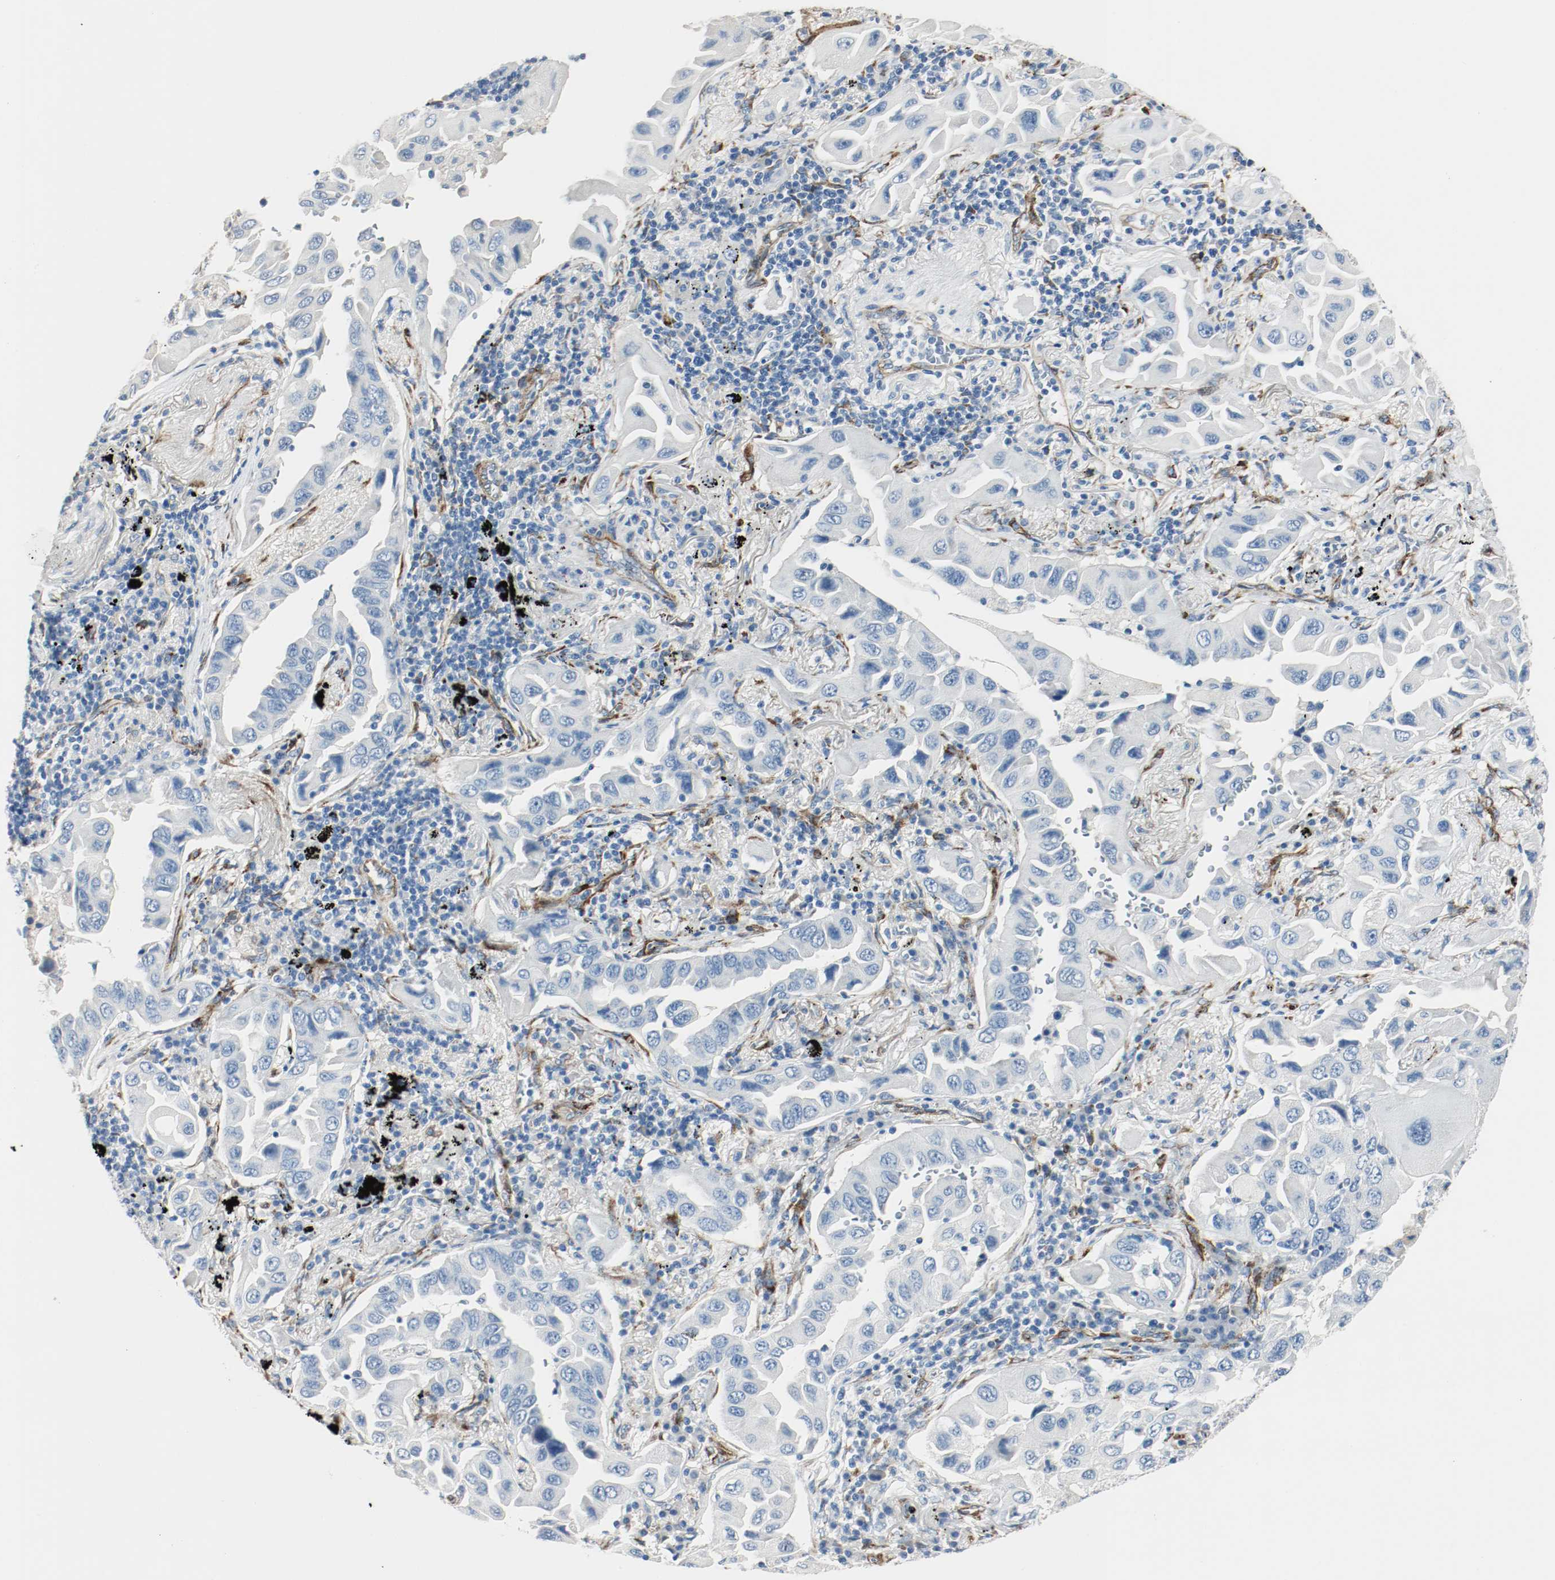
{"staining": {"intensity": "negative", "quantity": "none", "location": "none"}, "tissue": "lung cancer", "cell_type": "Tumor cells", "image_type": "cancer", "snomed": [{"axis": "morphology", "description": "Adenocarcinoma, NOS"}, {"axis": "topography", "description": "Lung"}], "caption": "Protein analysis of adenocarcinoma (lung) shows no significant staining in tumor cells.", "gene": "LAMB1", "patient": {"sex": "female", "age": 65}}